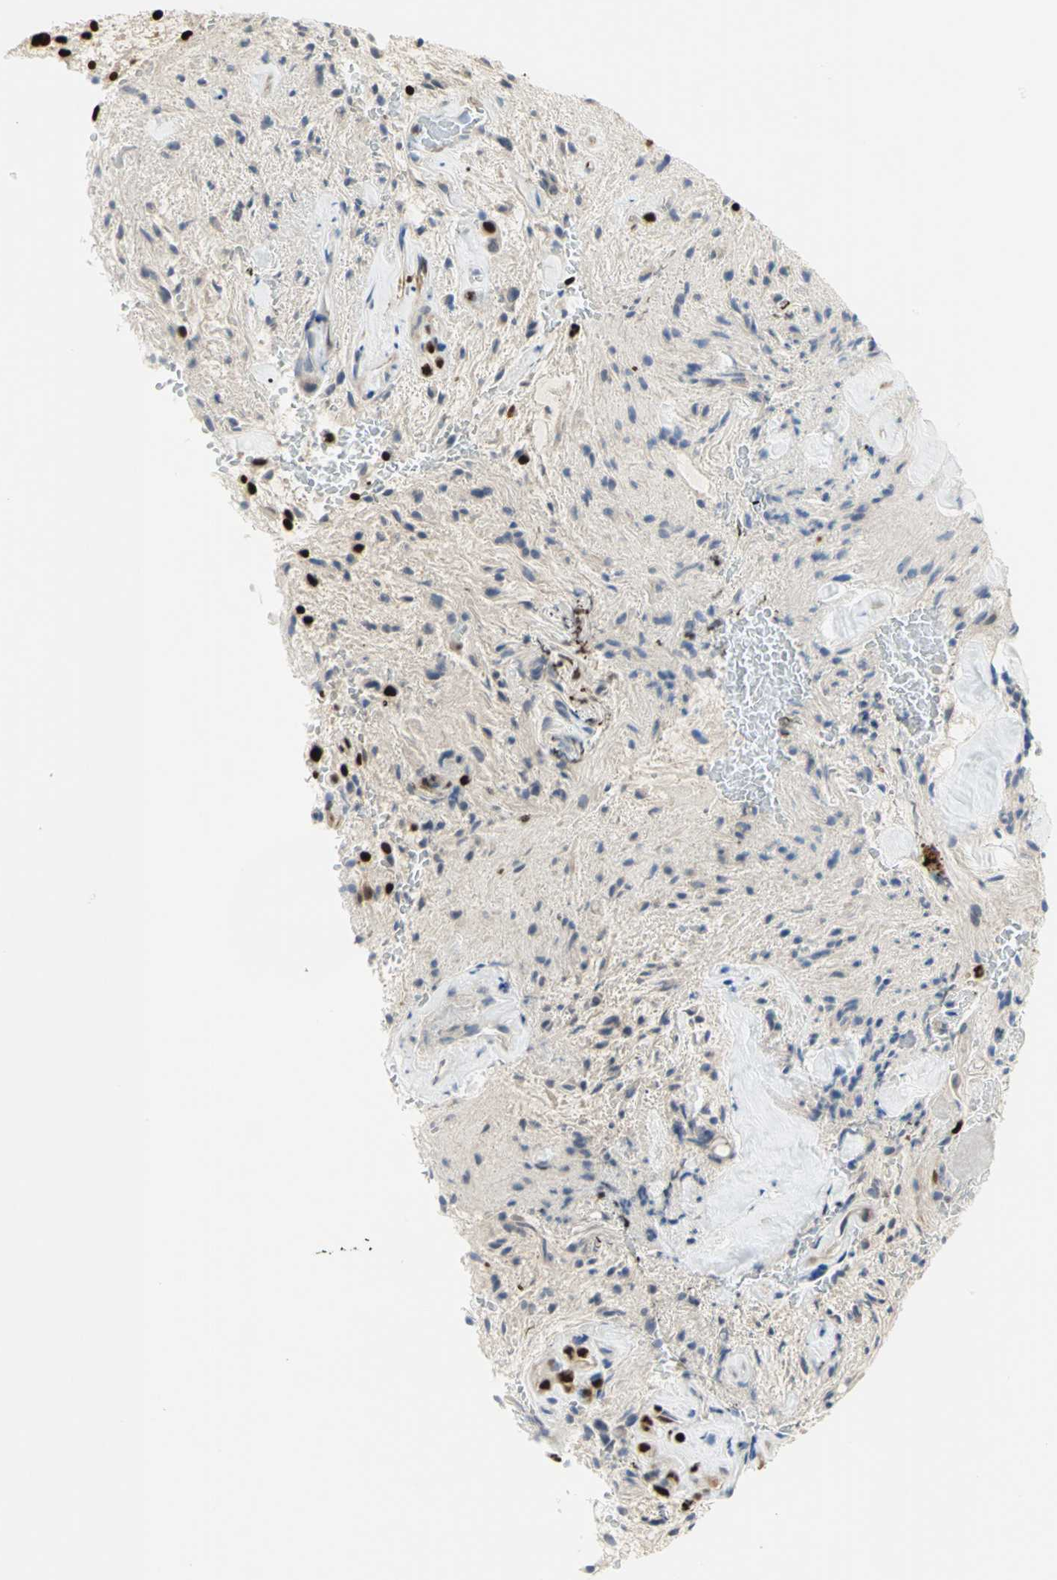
{"staining": {"intensity": "strong", "quantity": ">75%", "location": "nuclear"}, "tissue": "glioma", "cell_type": "Tumor cells", "image_type": "cancer", "snomed": [{"axis": "morphology", "description": "Glioma, malignant, NOS"}, {"axis": "topography", "description": "Cerebellum"}], "caption": "Protein expression analysis of glioma displays strong nuclear staining in approximately >75% of tumor cells.", "gene": "HMGB1", "patient": {"sex": "female", "age": 10}}